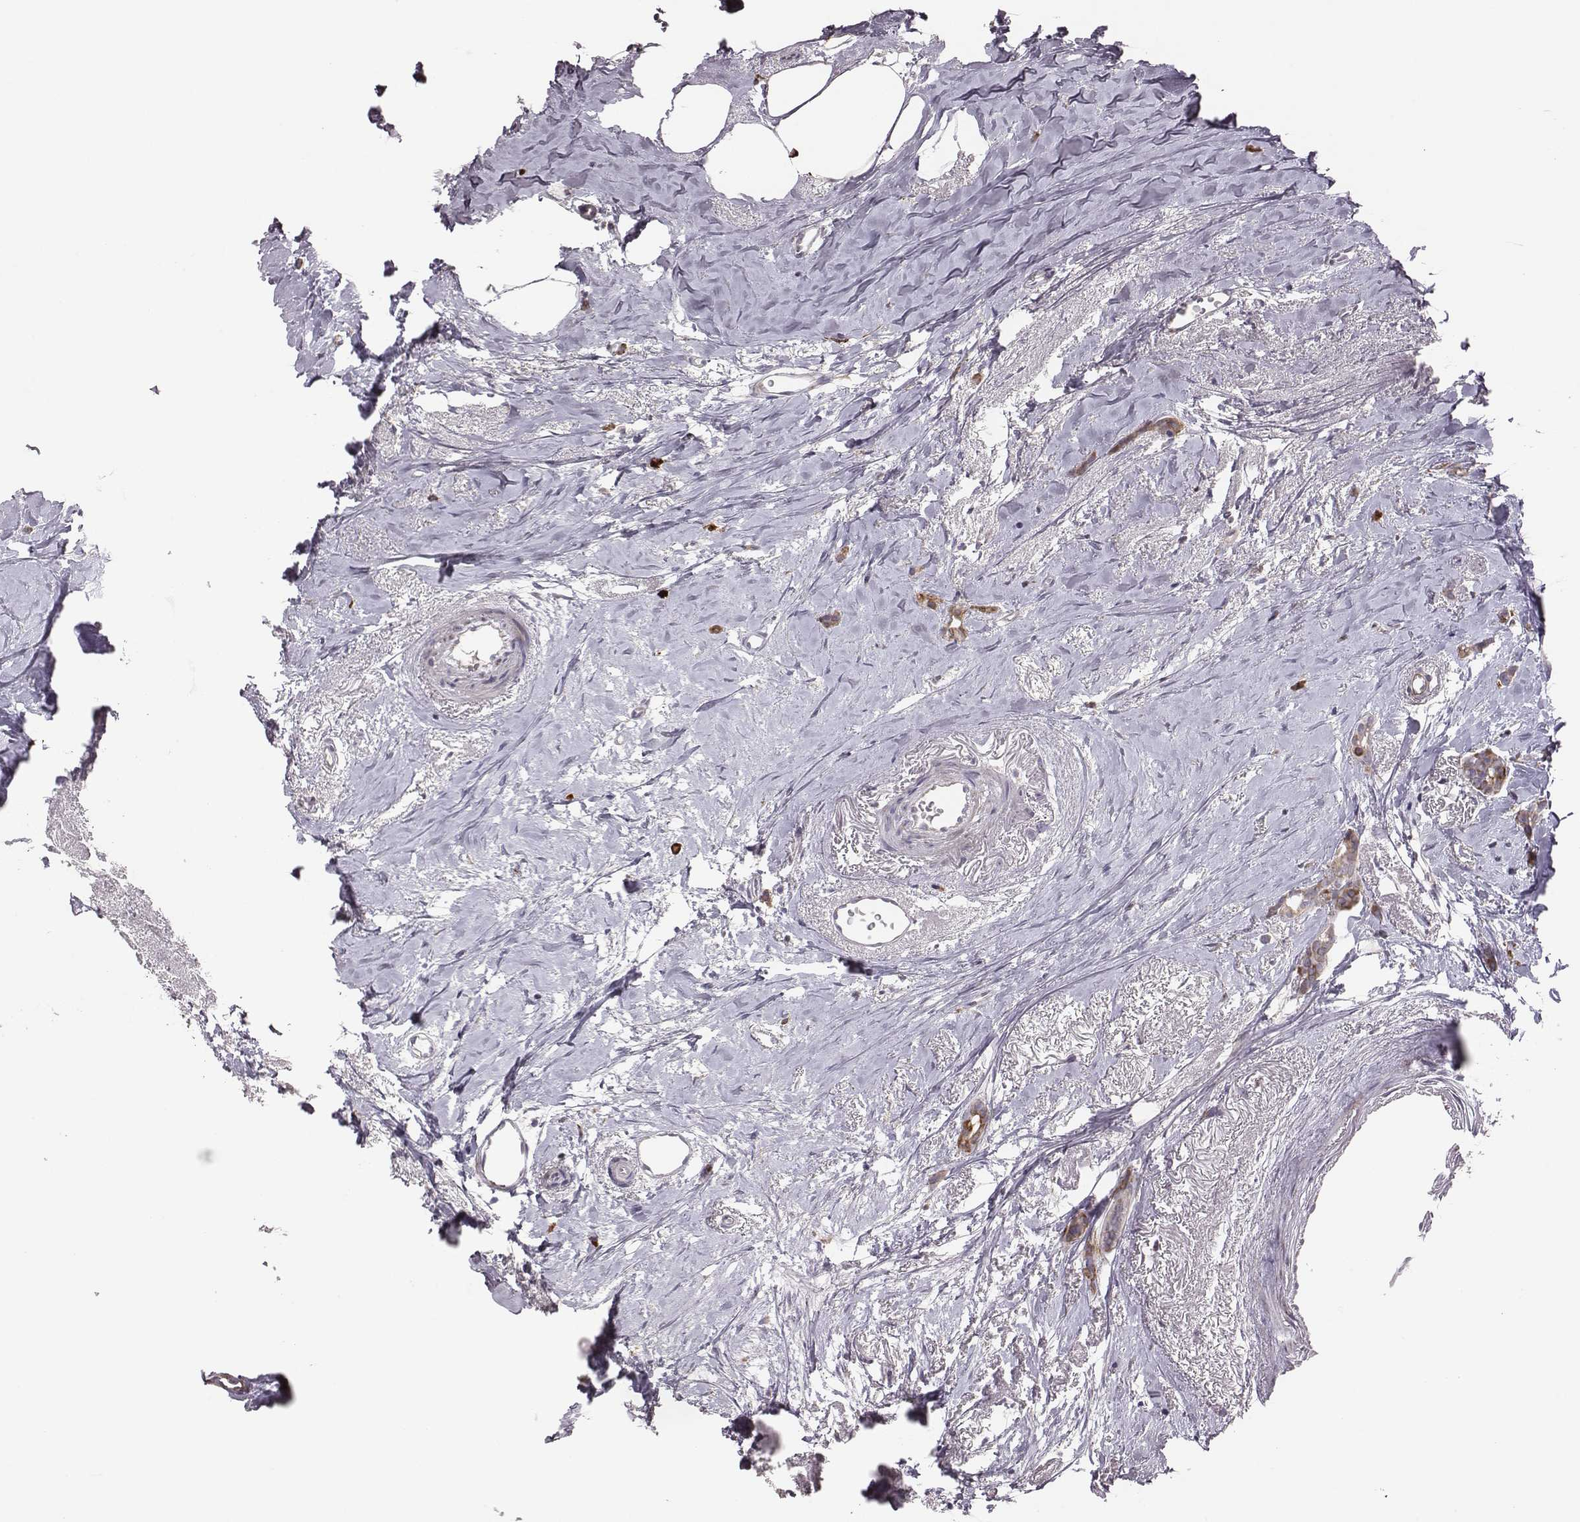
{"staining": {"intensity": "moderate", "quantity": ">75%", "location": "cytoplasmic/membranous"}, "tissue": "breast cancer", "cell_type": "Tumor cells", "image_type": "cancer", "snomed": [{"axis": "morphology", "description": "Duct carcinoma"}, {"axis": "topography", "description": "Breast"}], "caption": "Breast intraductal carcinoma stained with immunohistochemistry (IHC) reveals moderate cytoplasmic/membranous staining in about >75% of tumor cells.", "gene": "SELENOI", "patient": {"sex": "female", "age": 40}}